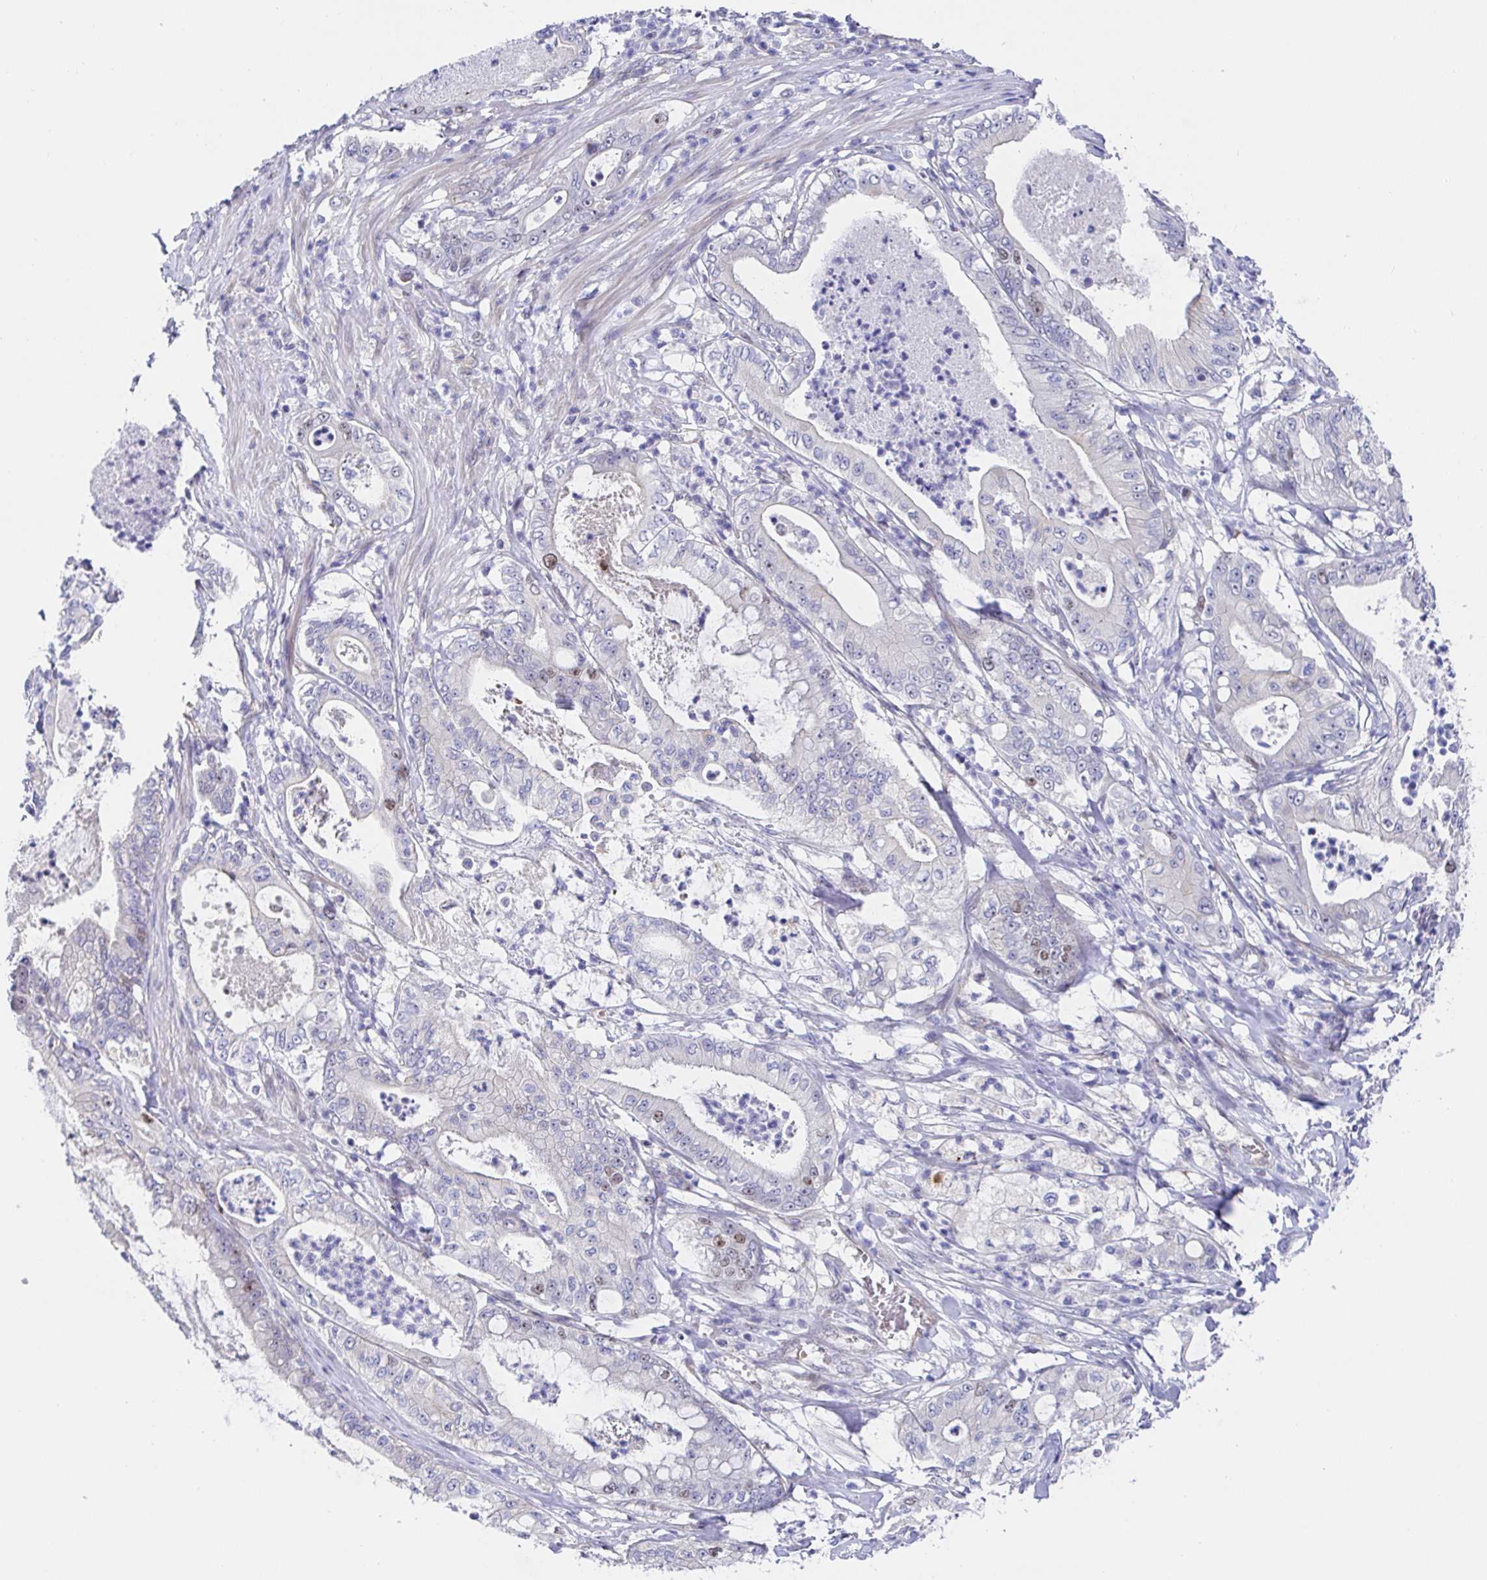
{"staining": {"intensity": "weak", "quantity": "<25%", "location": "nuclear"}, "tissue": "pancreatic cancer", "cell_type": "Tumor cells", "image_type": "cancer", "snomed": [{"axis": "morphology", "description": "Adenocarcinoma, NOS"}, {"axis": "topography", "description": "Pancreas"}], "caption": "A photomicrograph of pancreatic cancer stained for a protein demonstrates no brown staining in tumor cells. Brightfield microscopy of IHC stained with DAB (3,3'-diaminobenzidine) (brown) and hematoxylin (blue), captured at high magnification.", "gene": "TIMELESS", "patient": {"sex": "male", "age": 71}}